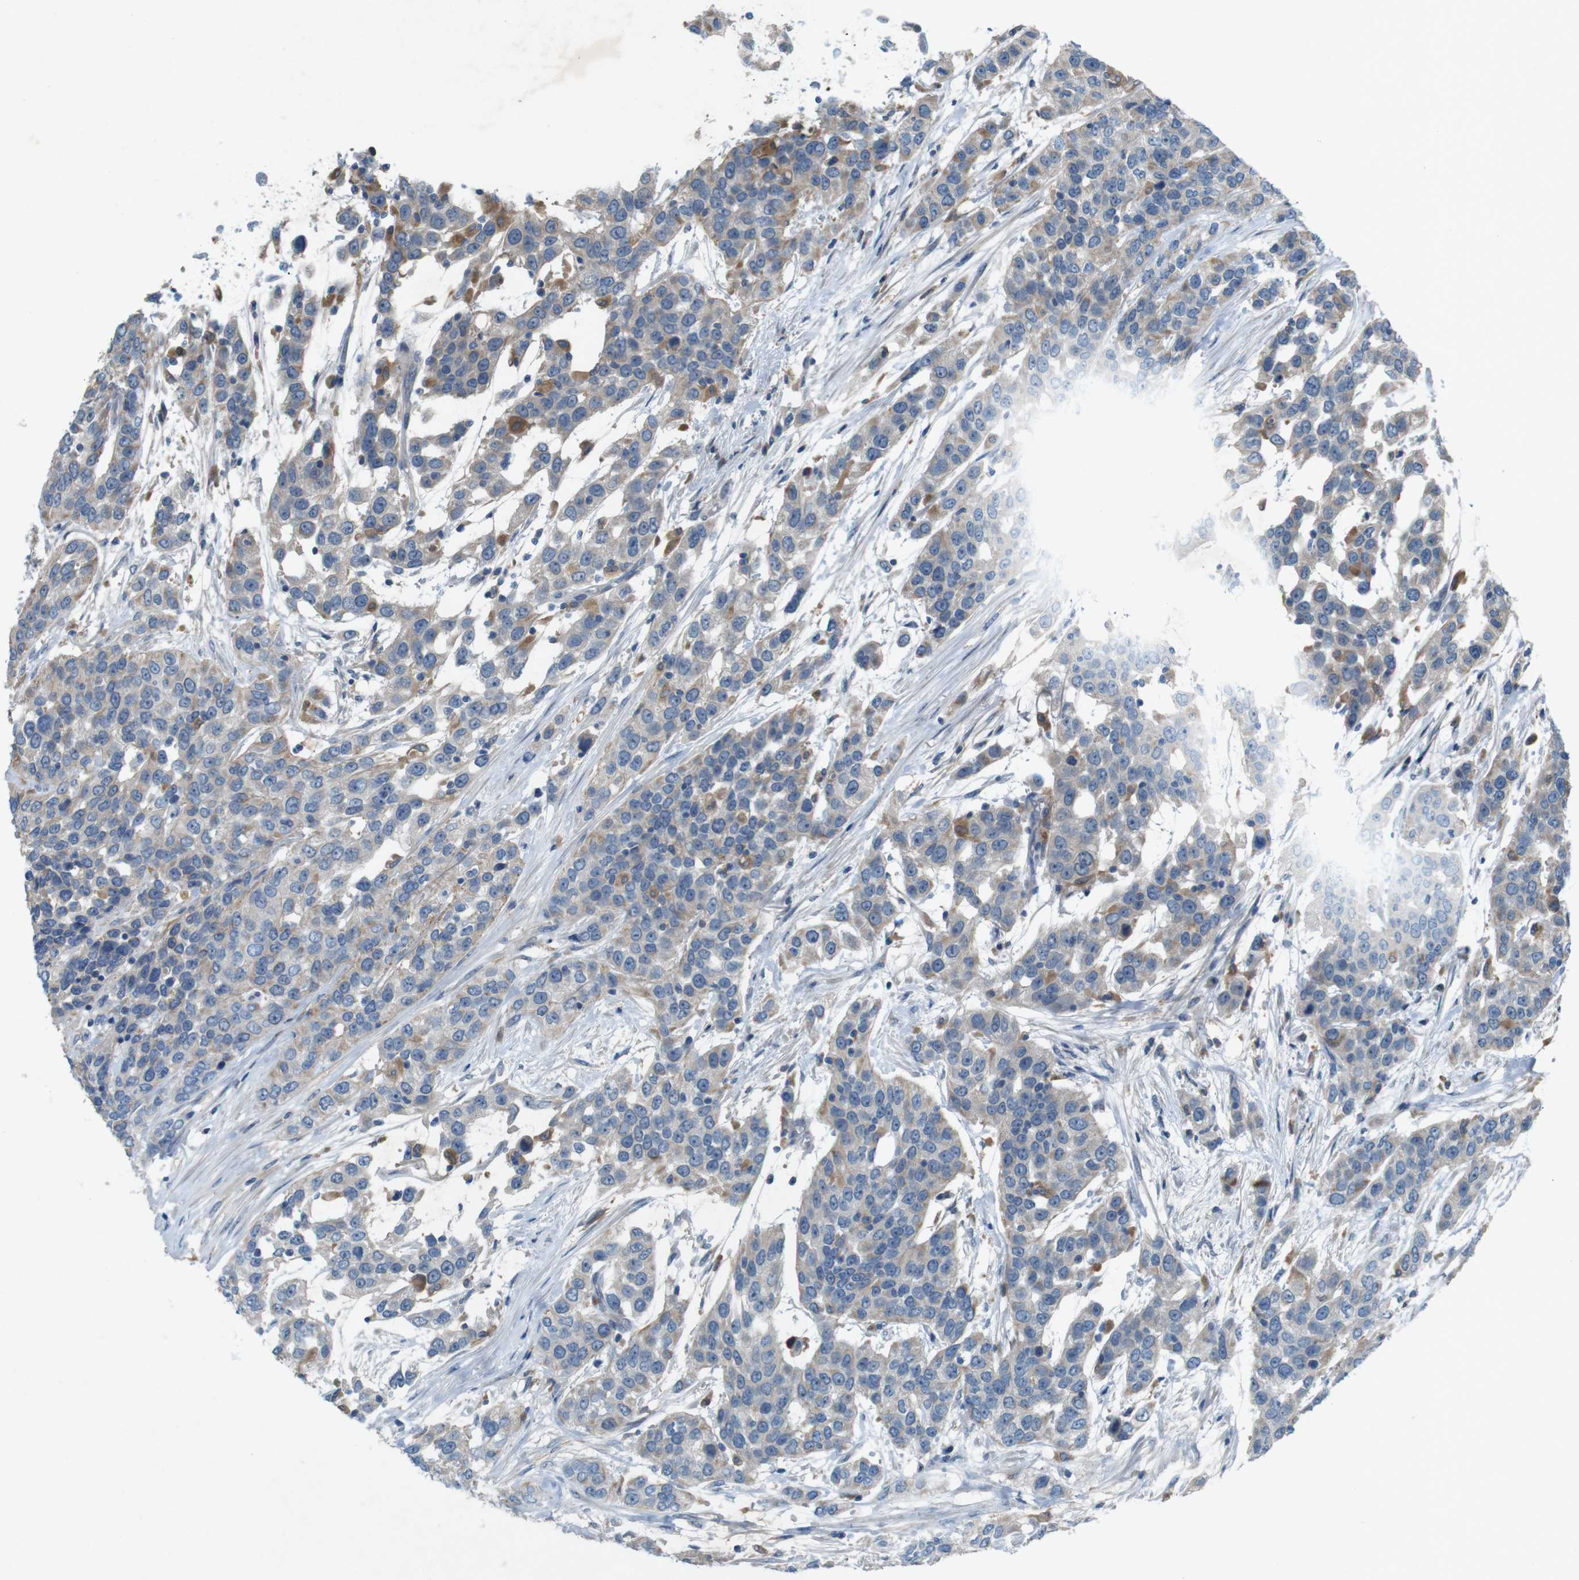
{"staining": {"intensity": "moderate", "quantity": "<25%", "location": "cytoplasmic/membranous"}, "tissue": "urothelial cancer", "cell_type": "Tumor cells", "image_type": "cancer", "snomed": [{"axis": "morphology", "description": "Urothelial carcinoma, High grade"}, {"axis": "topography", "description": "Urinary bladder"}], "caption": "IHC (DAB) staining of urothelial carcinoma (high-grade) shows moderate cytoplasmic/membranous protein expression in approximately <25% of tumor cells.", "gene": "MOGAT3", "patient": {"sex": "female", "age": 80}}